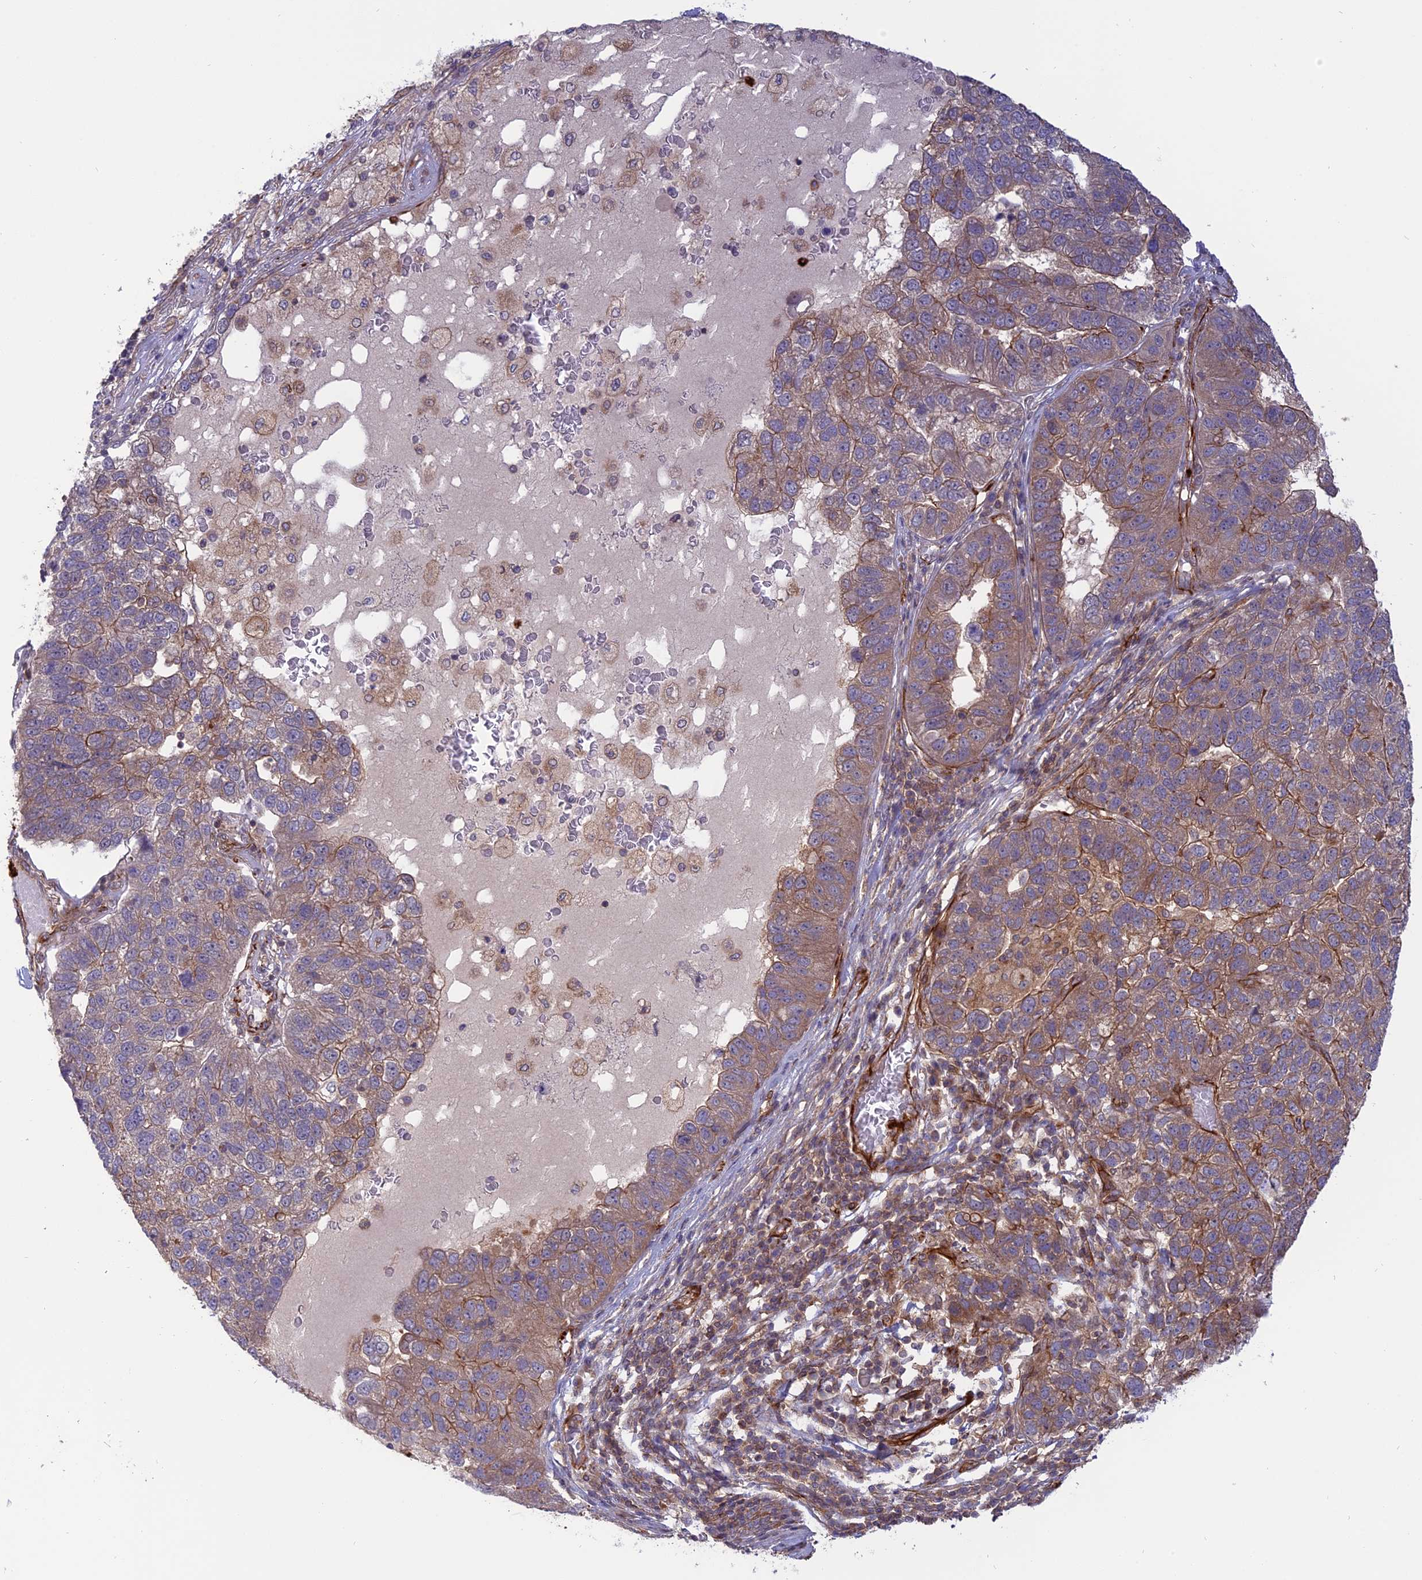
{"staining": {"intensity": "weak", "quantity": "25%-75%", "location": "cytoplasmic/membranous"}, "tissue": "pancreatic cancer", "cell_type": "Tumor cells", "image_type": "cancer", "snomed": [{"axis": "morphology", "description": "Adenocarcinoma, NOS"}, {"axis": "topography", "description": "Pancreas"}], "caption": "Immunohistochemical staining of pancreatic cancer (adenocarcinoma) exhibits low levels of weak cytoplasmic/membranous protein expression in about 25%-75% of tumor cells.", "gene": "PHLDB3", "patient": {"sex": "female", "age": 61}}